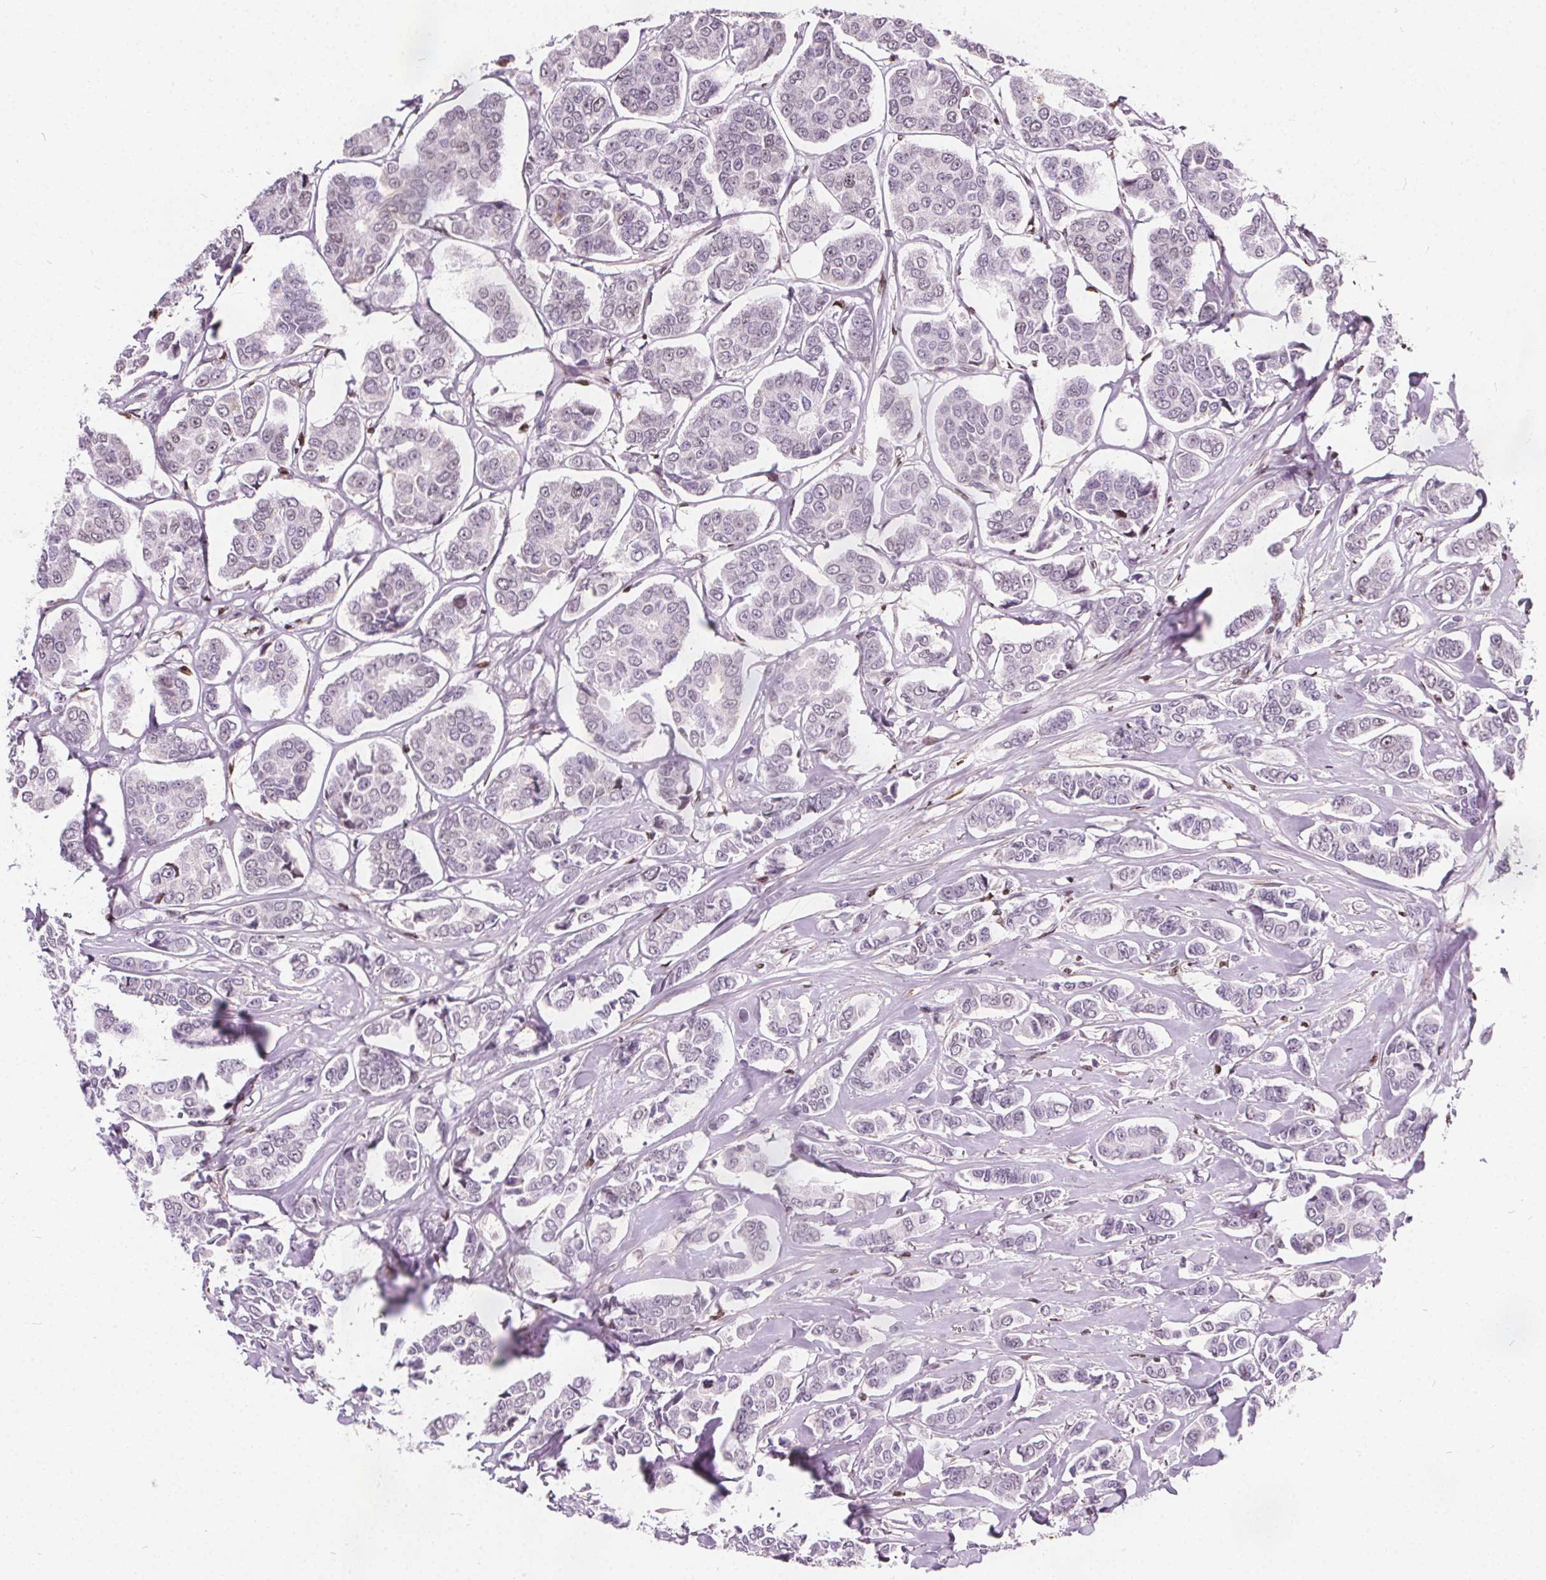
{"staining": {"intensity": "negative", "quantity": "none", "location": "none"}, "tissue": "breast cancer", "cell_type": "Tumor cells", "image_type": "cancer", "snomed": [{"axis": "morphology", "description": "Duct carcinoma"}, {"axis": "topography", "description": "Breast"}], "caption": "DAB immunohistochemical staining of intraductal carcinoma (breast) shows no significant staining in tumor cells. (DAB immunohistochemistry with hematoxylin counter stain).", "gene": "ISLR2", "patient": {"sex": "female", "age": 94}}